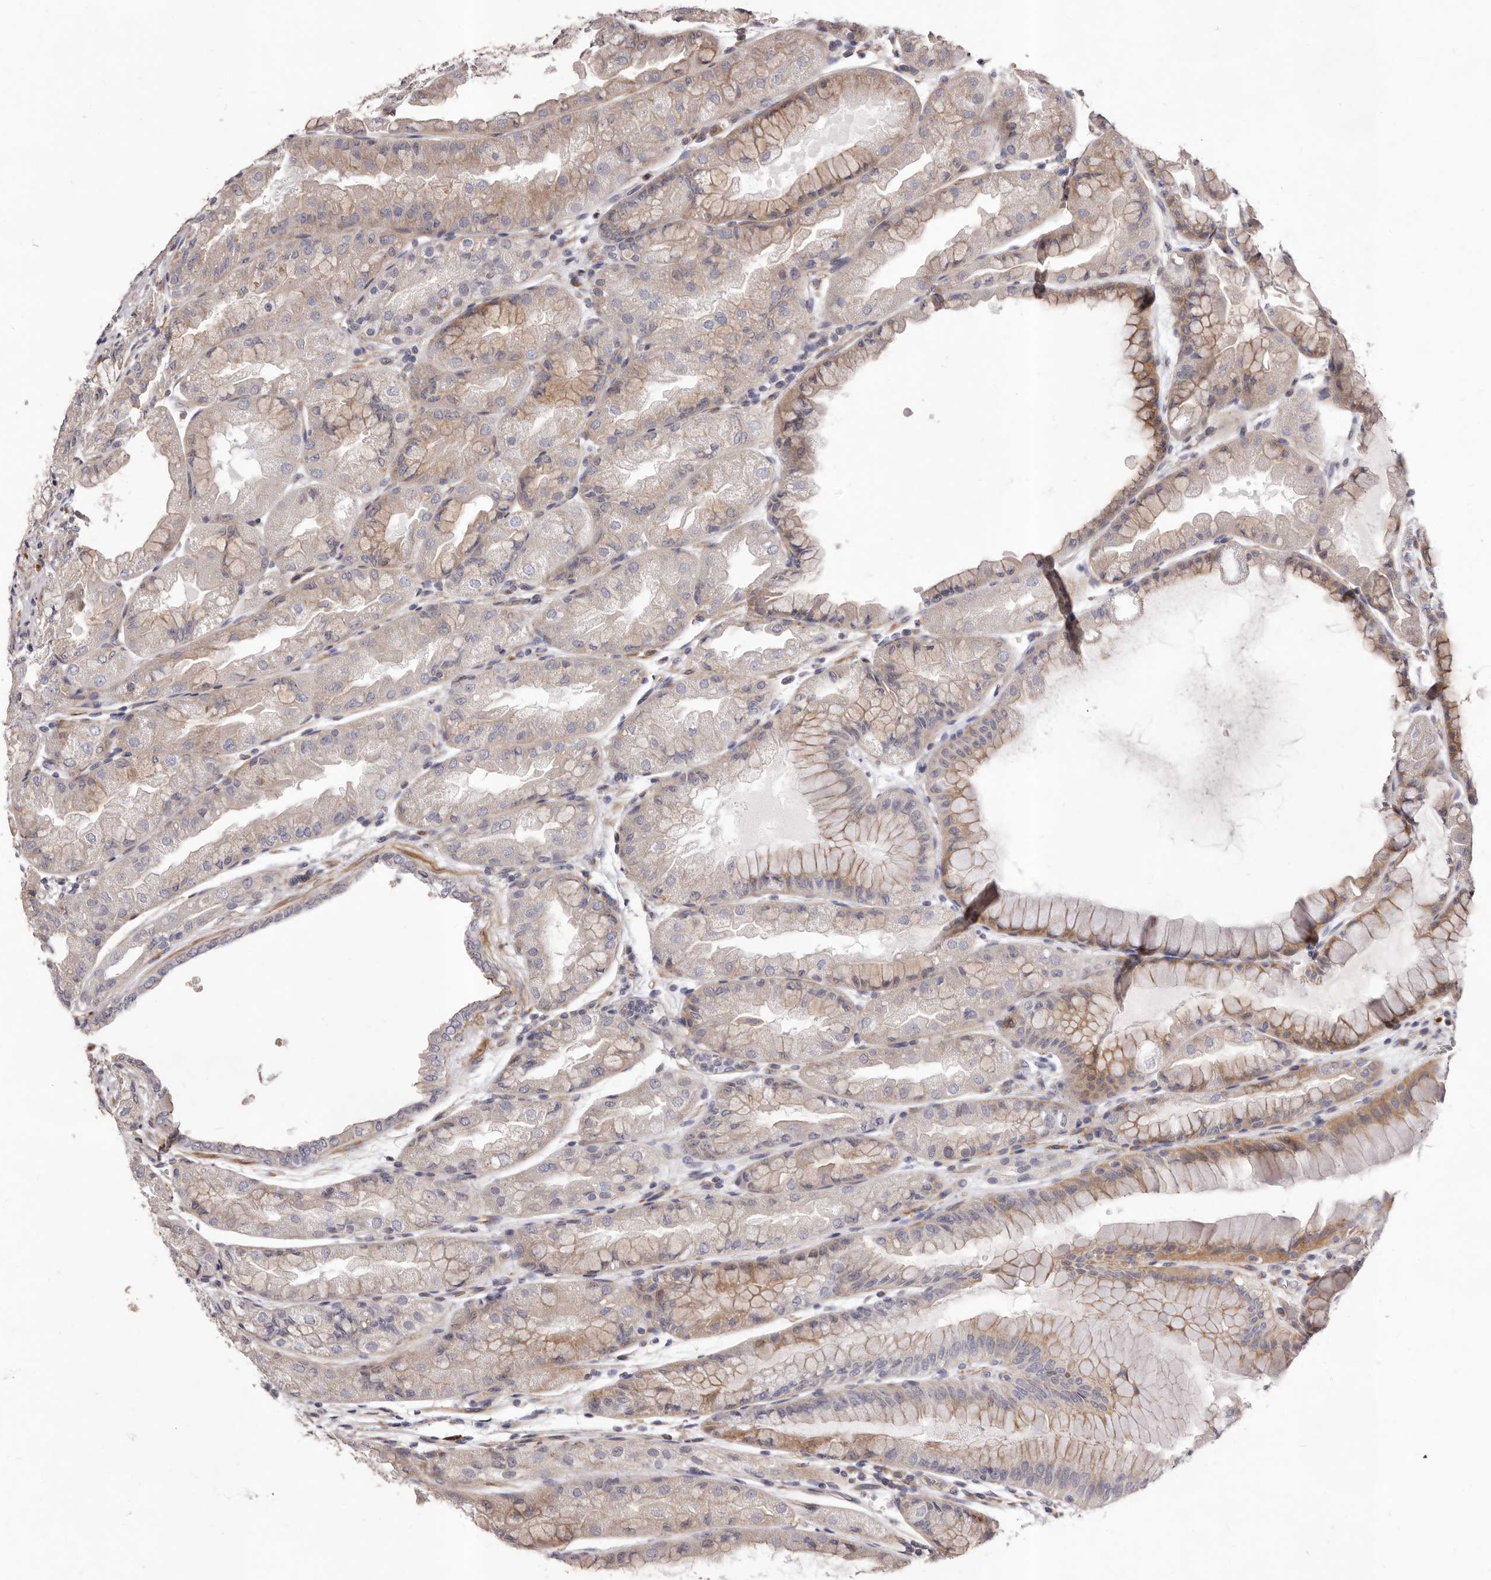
{"staining": {"intensity": "moderate", "quantity": "<25%", "location": "cytoplasmic/membranous"}, "tissue": "stomach", "cell_type": "Glandular cells", "image_type": "normal", "snomed": [{"axis": "morphology", "description": "Normal tissue, NOS"}, {"axis": "topography", "description": "Stomach, upper"}], "caption": "Immunohistochemical staining of normal stomach shows <25% levels of moderate cytoplasmic/membranous protein positivity in approximately <25% of glandular cells.", "gene": "ALPK1", "patient": {"sex": "male", "age": 47}}